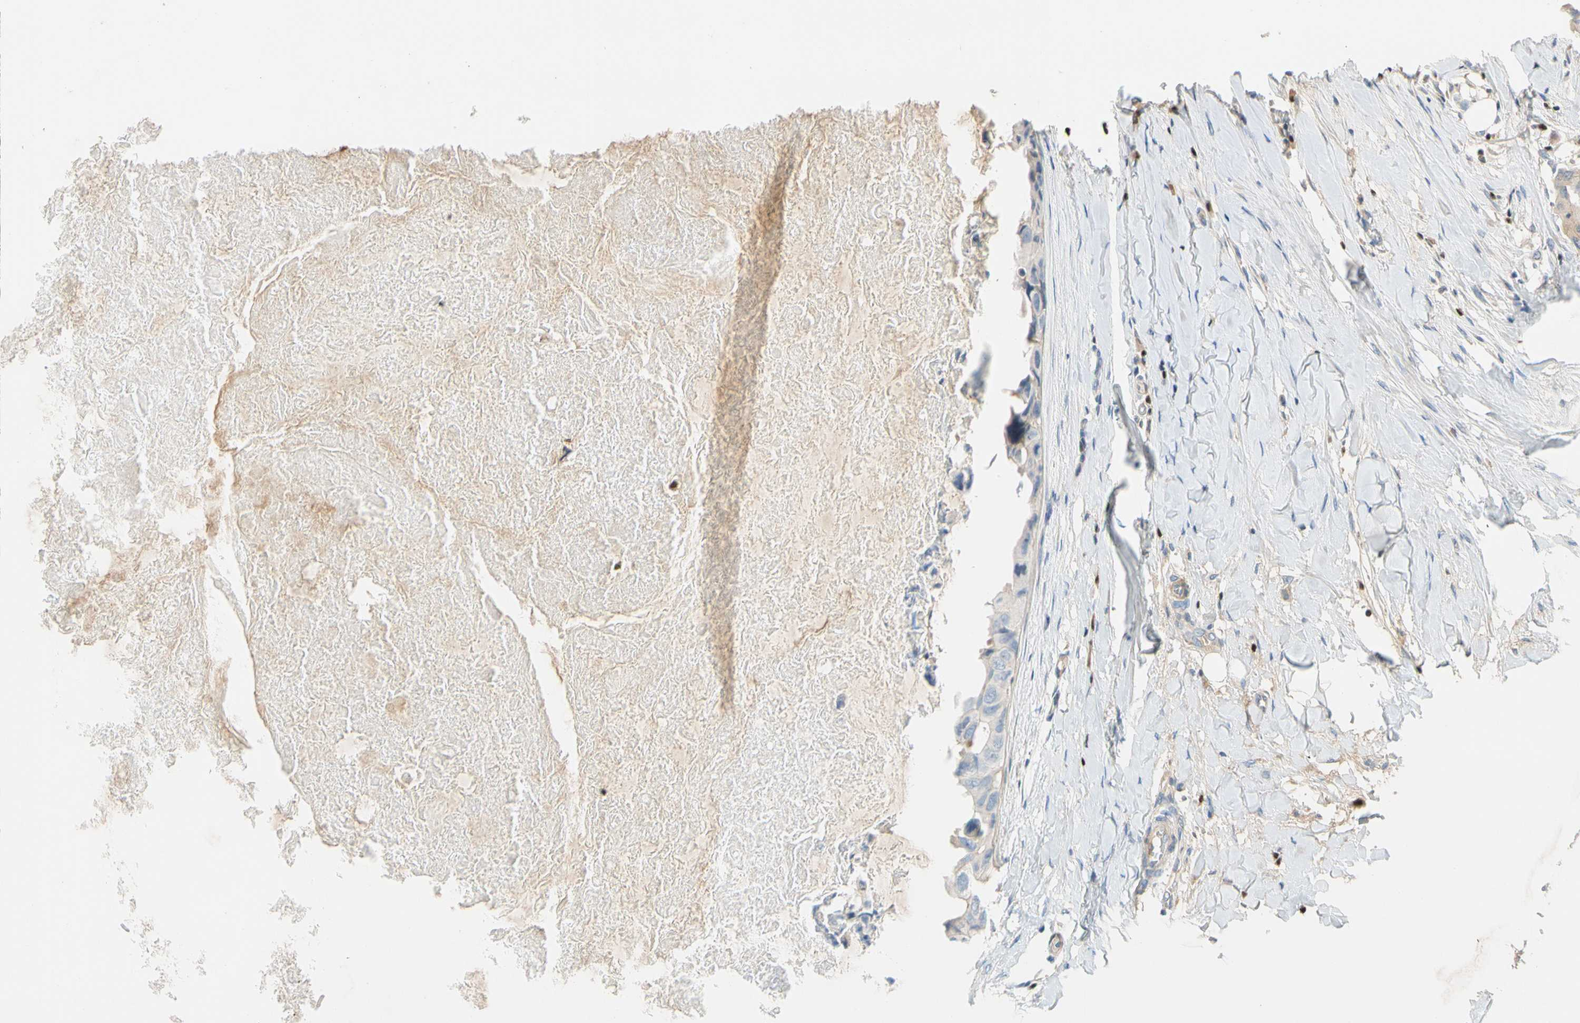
{"staining": {"intensity": "negative", "quantity": "none", "location": "none"}, "tissue": "breast cancer", "cell_type": "Tumor cells", "image_type": "cancer", "snomed": [{"axis": "morphology", "description": "Duct carcinoma"}, {"axis": "topography", "description": "Breast"}], "caption": "A photomicrograph of breast cancer stained for a protein shows no brown staining in tumor cells. (DAB (3,3'-diaminobenzidine) IHC, high magnification).", "gene": "SP140", "patient": {"sex": "female", "age": 40}}